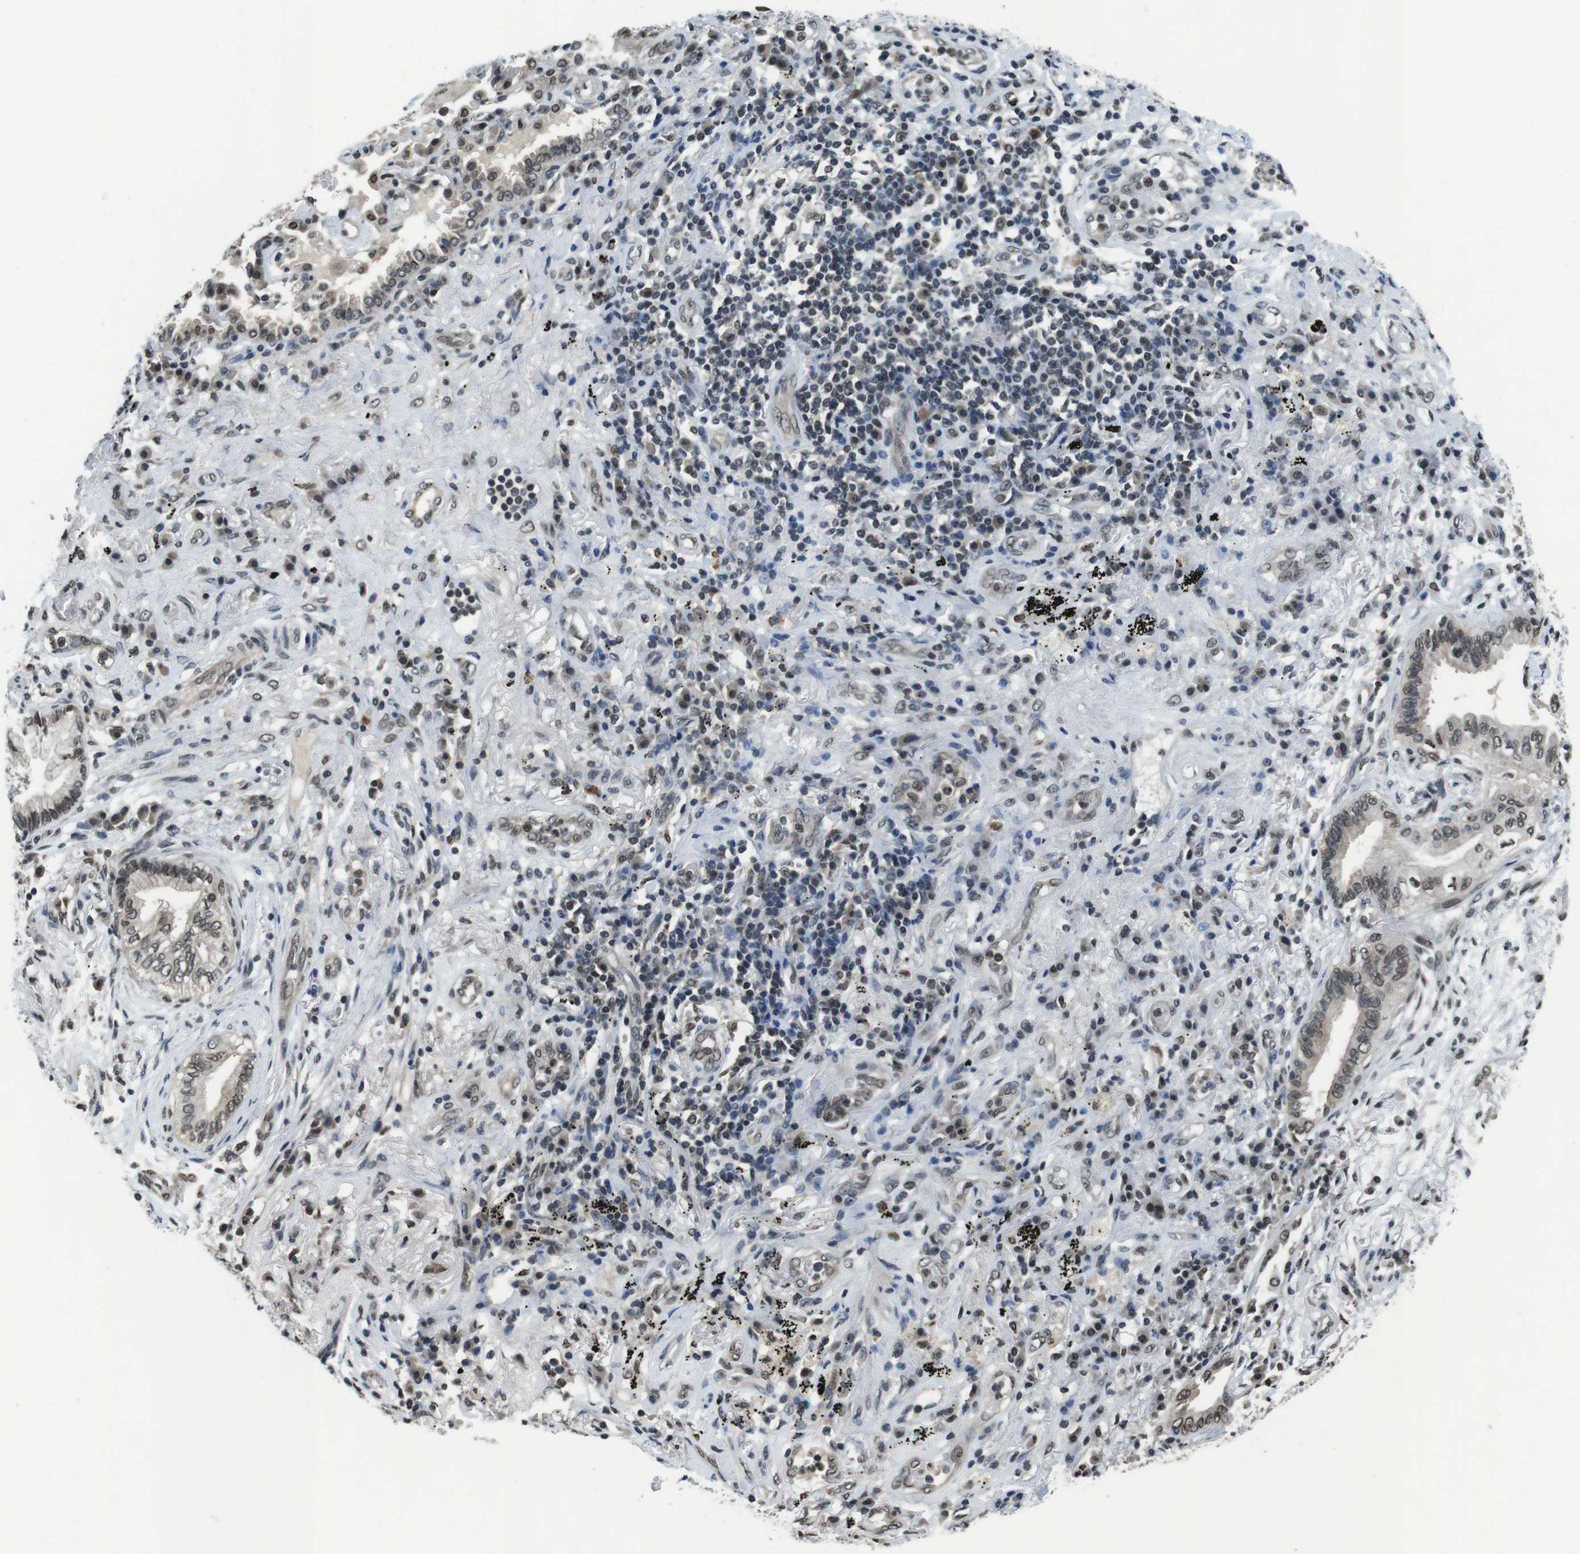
{"staining": {"intensity": "weak", "quantity": ">75%", "location": "cytoplasmic/membranous,nuclear"}, "tissue": "lung cancer", "cell_type": "Tumor cells", "image_type": "cancer", "snomed": [{"axis": "morphology", "description": "Normal tissue, NOS"}, {"axis": "morphology", "description": "Adenocarcinoma, NOS"}, {"axis": "topography", "description": "Bronchus"}, {"axis": "topography", "description": "Lung"}], "caption": "Human lung cancer stained for a protein (brown) displays weak cytoplasmic/membranous and nuclear positive expression in about >75% of tumor cells.", "gene": "NEK4", "patient": {"sex": "female", "age": 70}}